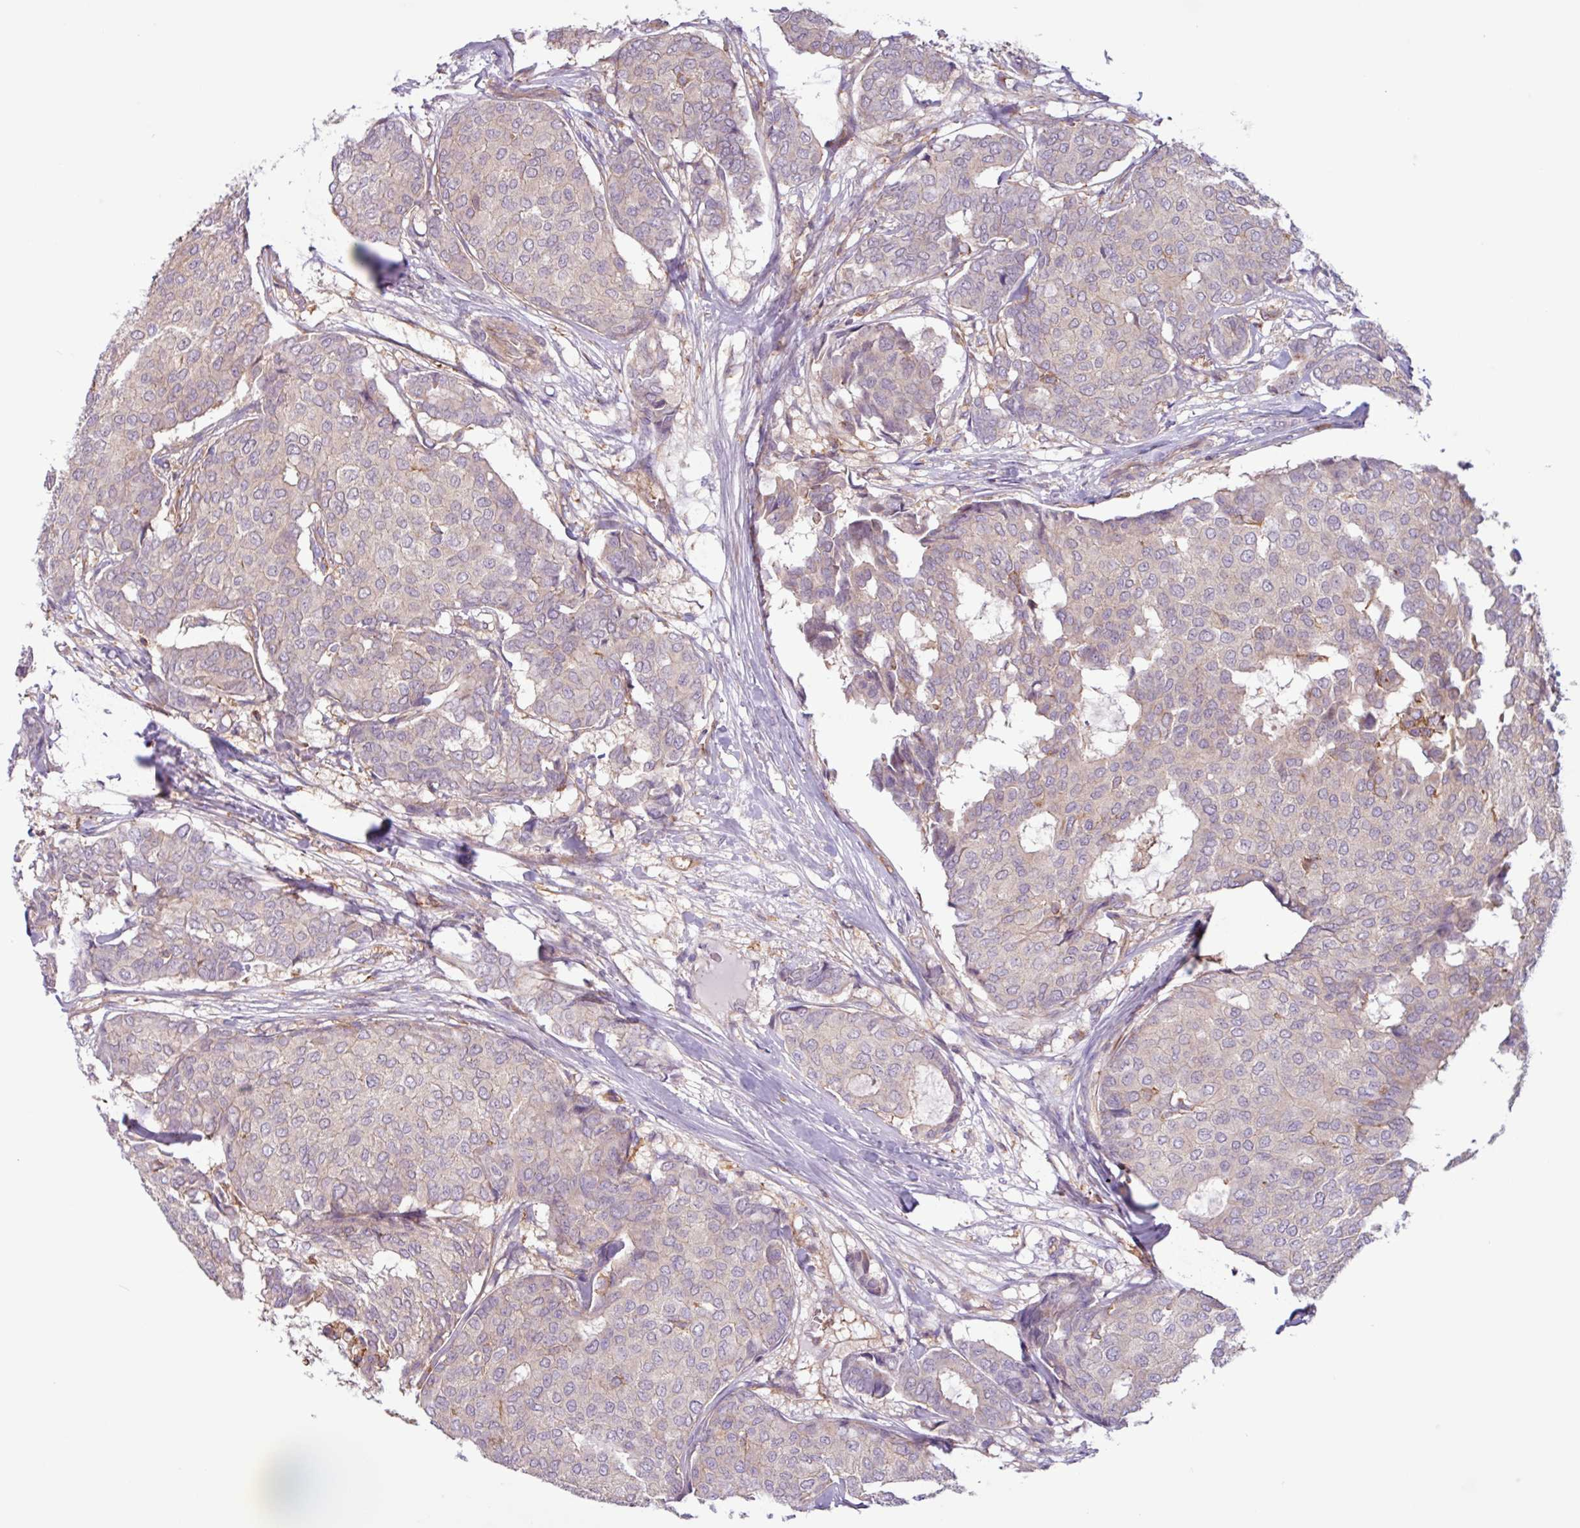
{"staining": {"intensity": "negative", "quantity": "none", "location": "none"}, "tissue": "breast cancer", "cell_type": "Tumor cells", "image_type": "cancer", "snomed": [{"axis": "morphology", "description": "Duct carcinoma"}, {"axis": "topography", "description": "Breast"}], "caption": "Immunohistochemistry (IHC) of breast infiltrating ductal carcinoma exhibits no staining in tumor cells.", "gene": "ACTR3", "patient": {"sex": "female", "age": 75}}